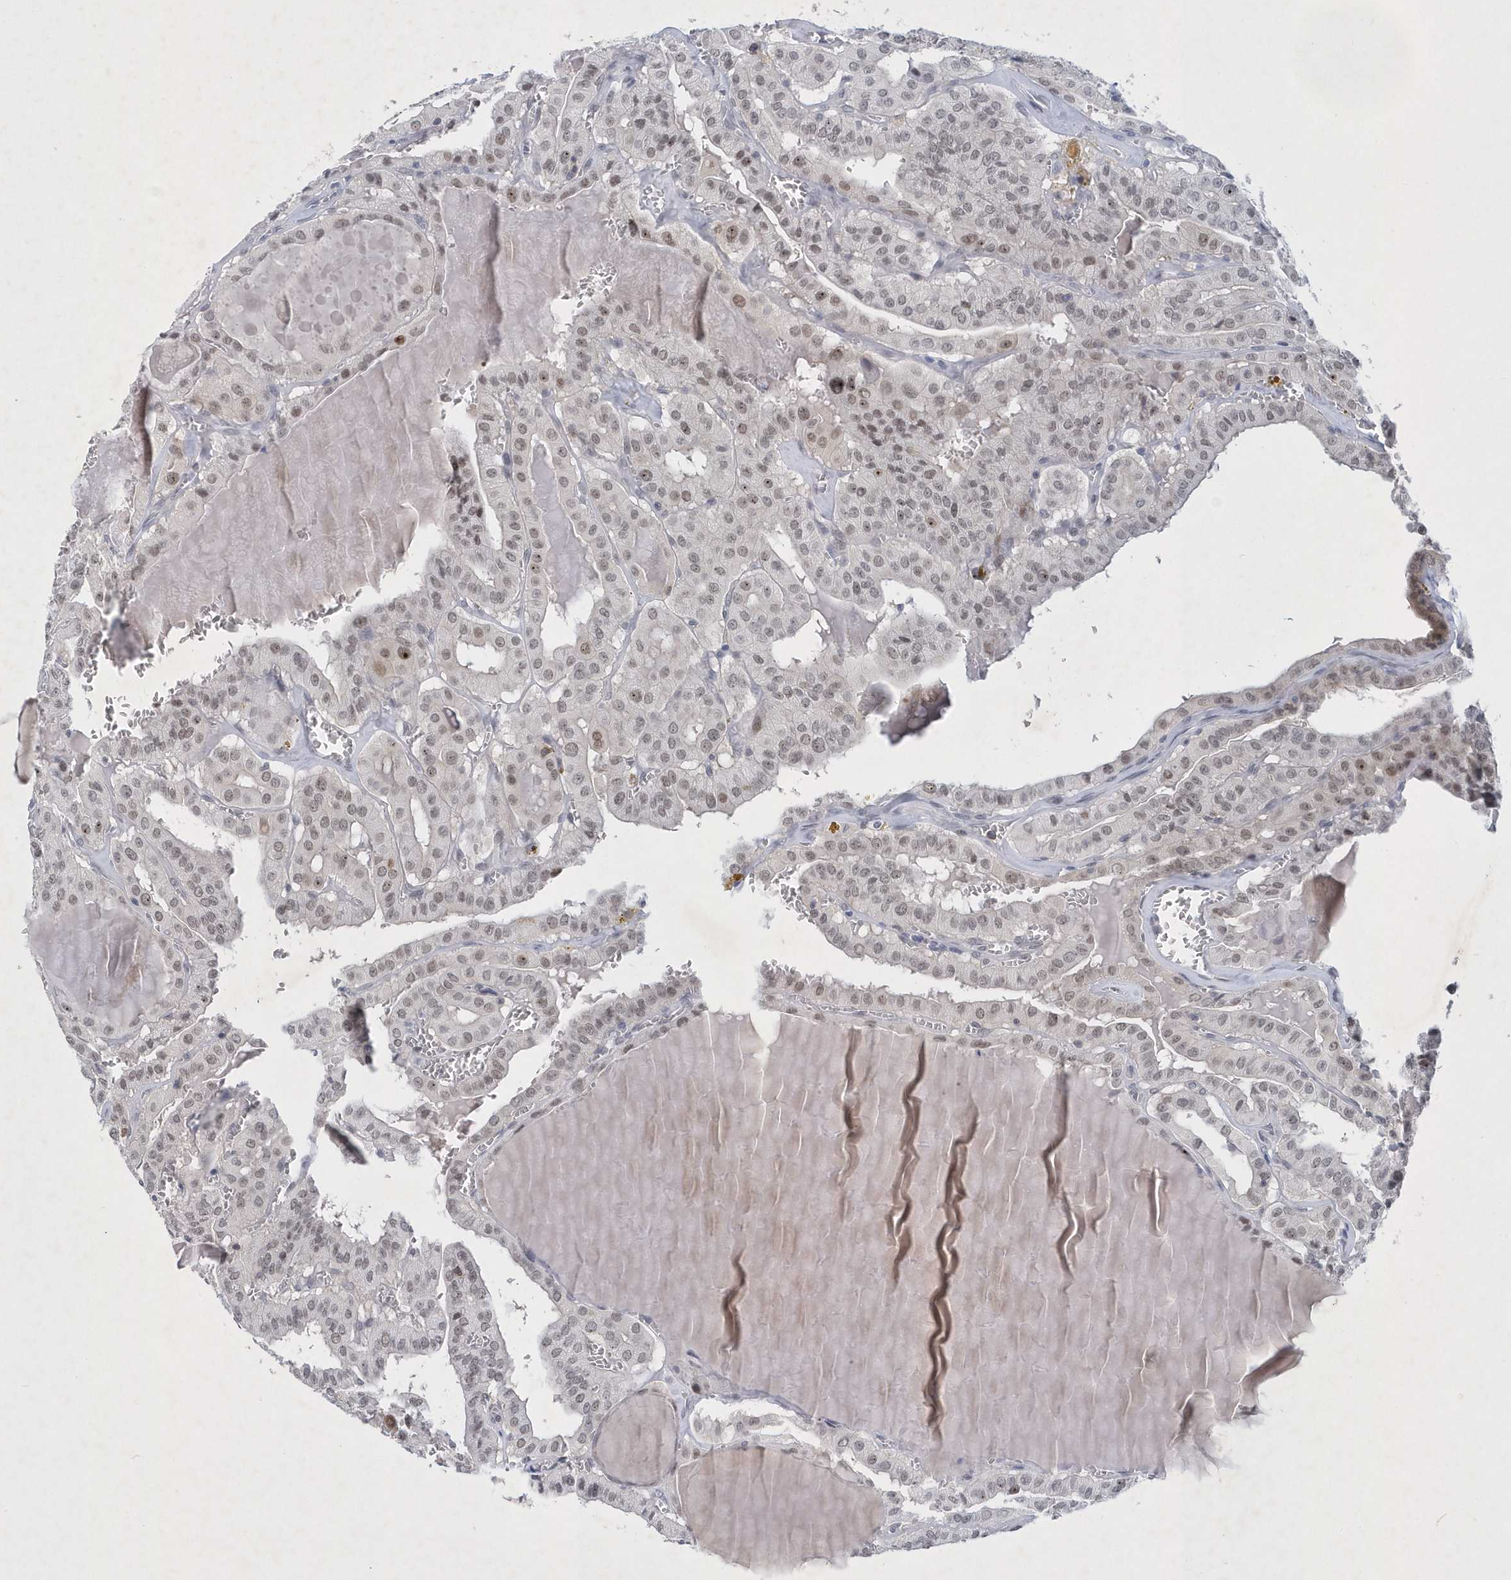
{"staining": {"intensity": "moderate", "quantity": "<25%", "location": "nuclear"}, "tissue": "thyroid cancer", "cell_type": "Tumor cells", "image_type": "cancer", "snomed": [{"axis": "morphology", "description": "Papillary adenocarcinoma, NOS"}, {"axis": "topography", "description": "Thyroid gland"}], "caption": "DAB immunohistochemical staining of human thyroid papillary adenocarcinoma shows moderate nuclear protein expression in about <25% of tumor cells. (IHC, brightfield microscopy, high magnification).", "gene": "SRGAP3", "patient": {"sex": "male", "age": 52}}